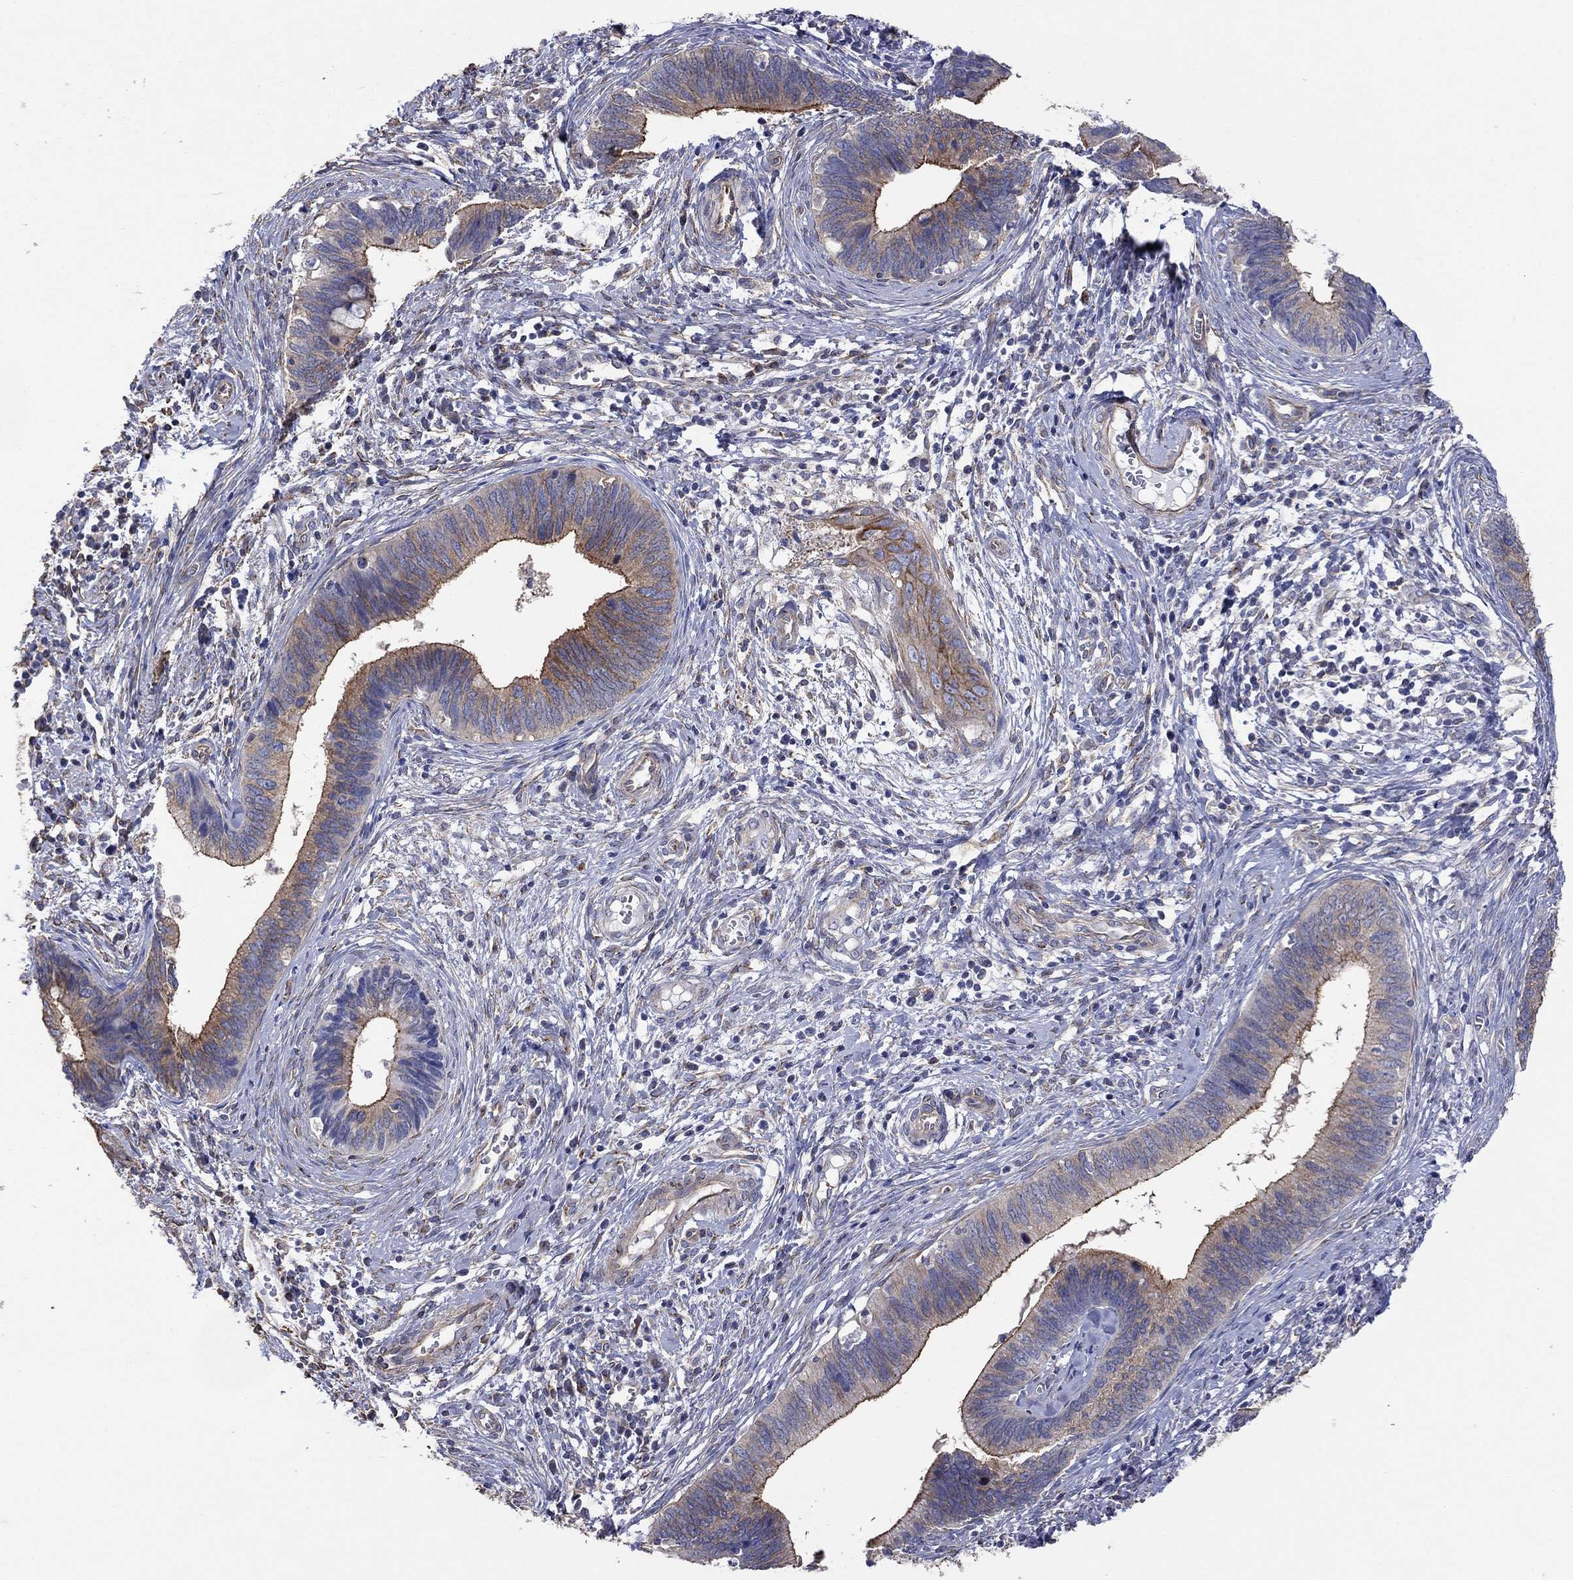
{"staining": {"intensity": "strong", "quantity": "<25%", "location": "cytoplasmic/membranous"}, "tissue": "cervical cancer", "cell_type": "Tumor cells", "image_type": "cancer", "snomed": [{"axis": "morphology", "description": "Adenocarcinoma, NOS"}, {"axis": "topography", "description": "Cervix"}], "caption": "Adenocarcinoma (cervical) stained with immunohistochemistry (IHC) shows strong cytoplasmic/membranous expression in about <25% of tumor cells. (DAB = brown stain, brightfield microscopy at high magnification).", "gene": "TPRN", "patient": {"sex": "female", "age": 42}}